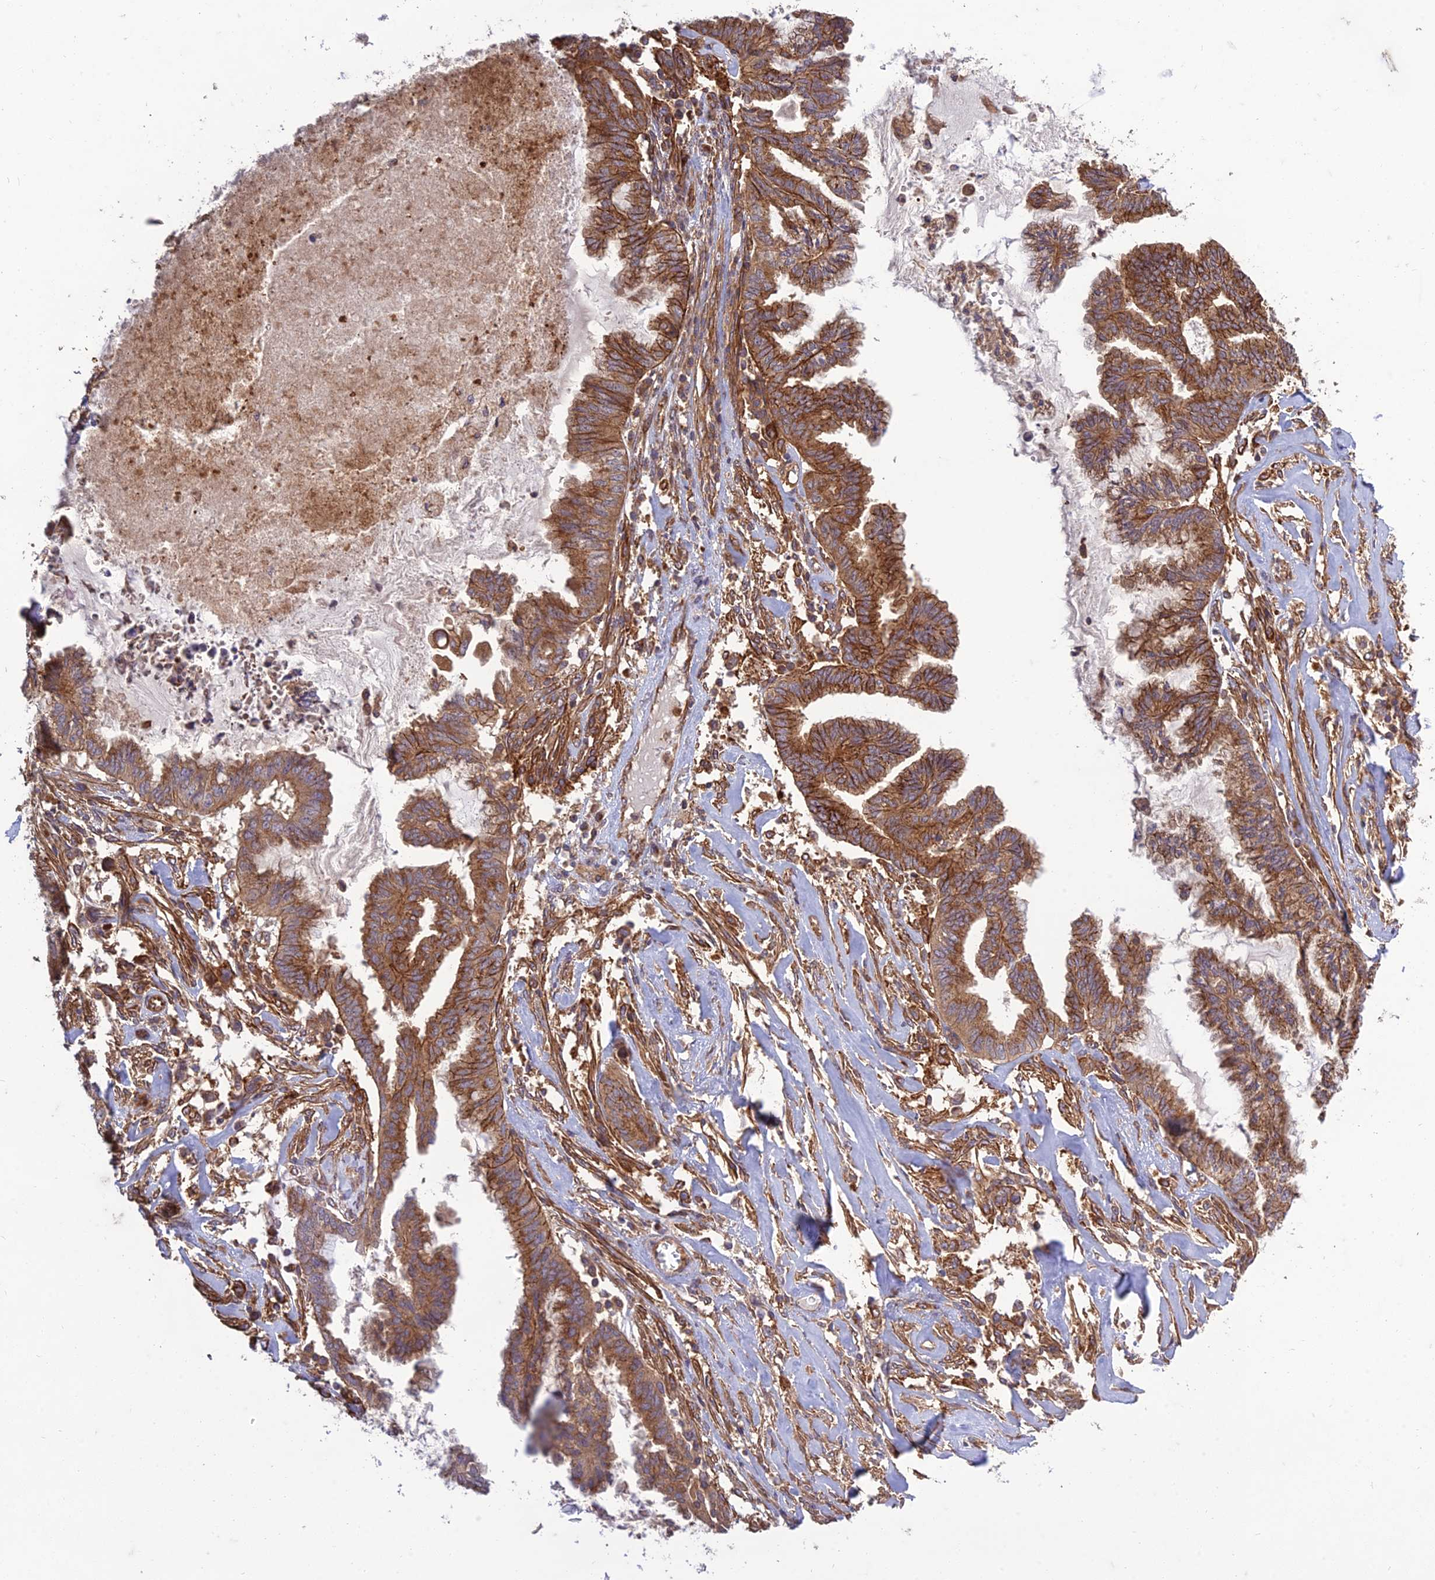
{"staining": {"intensity": "moderate", "quantity": ">75%", "location": "cytoplasmic/membranous"}, "tissue": "endometrial cancer", "cell_type": "Tumor cells", "image_type": "cancer", "snomed": [{"axis": "morphology", "description": "Adenocarcinoma, NOS"}, {"axis": "topography", "description": "Endometrium"}], "caption": "Adenocarcinoma (endometrial) stained with a protein marker exhibits moderate staining in tumor cells.", "gene": "TMEM131L", "patient": {"sex": "female", "age": 86}}